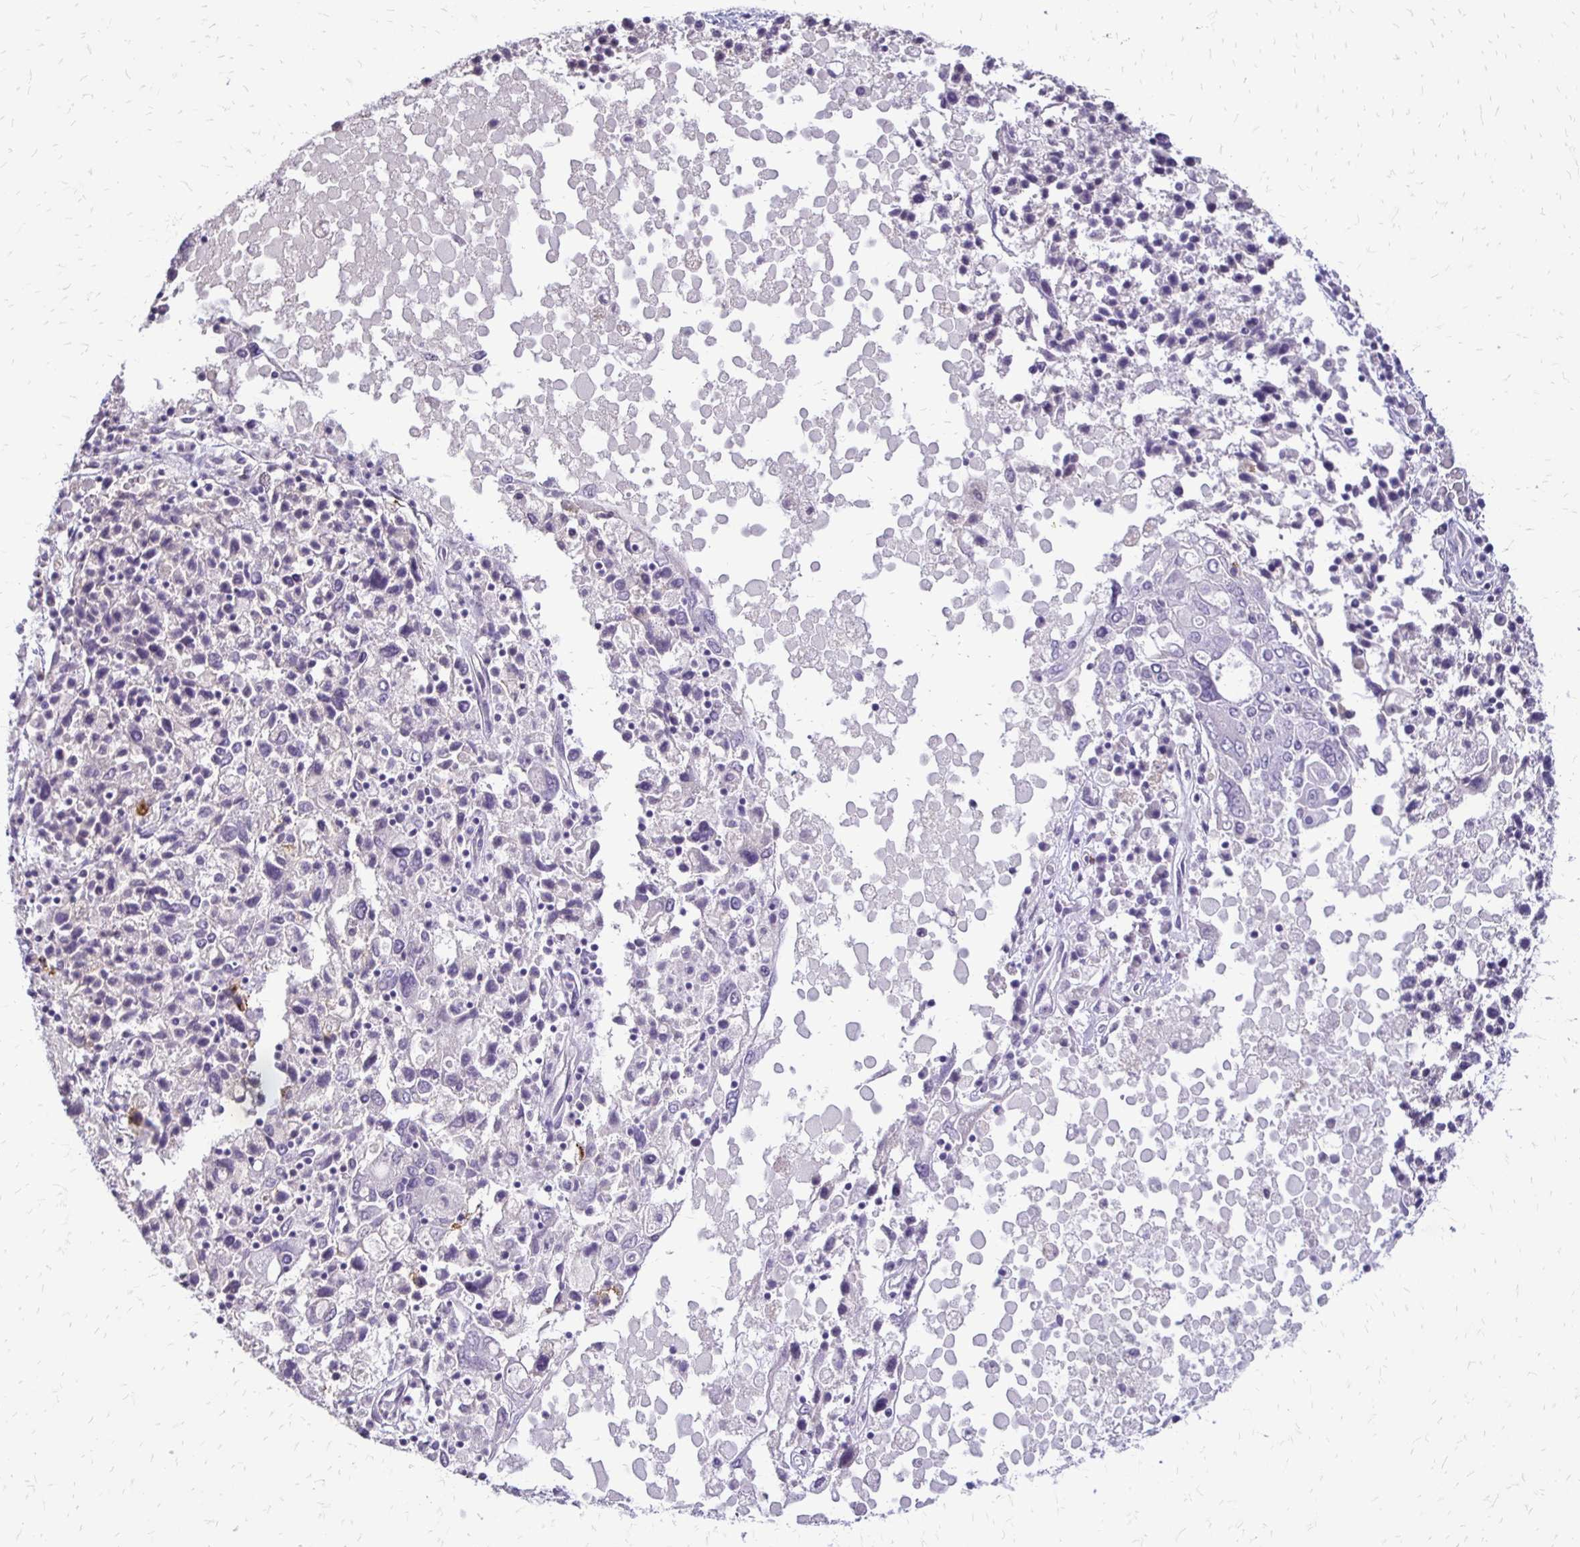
{"staining": {"intensity": "negative", "quantity": "none", "location": "none"}, "tissue": "ovarian cancer", "cell_type": "Tumor cells", "image_type": "cancer", "snomed": [{"axis": "morphology", "description": "Carcinoma, endometroid"}, {"axis": "topography", "description": "Ovary"}], "caption": "Ovarian endometroid carcinoma was stained to show a protein in brown. There is no significant expression in tumor cells. (DAB immunohistochemistry, high magnification).", "gene": "ALPG", "patient": {"sex": "female", "age": 62}}